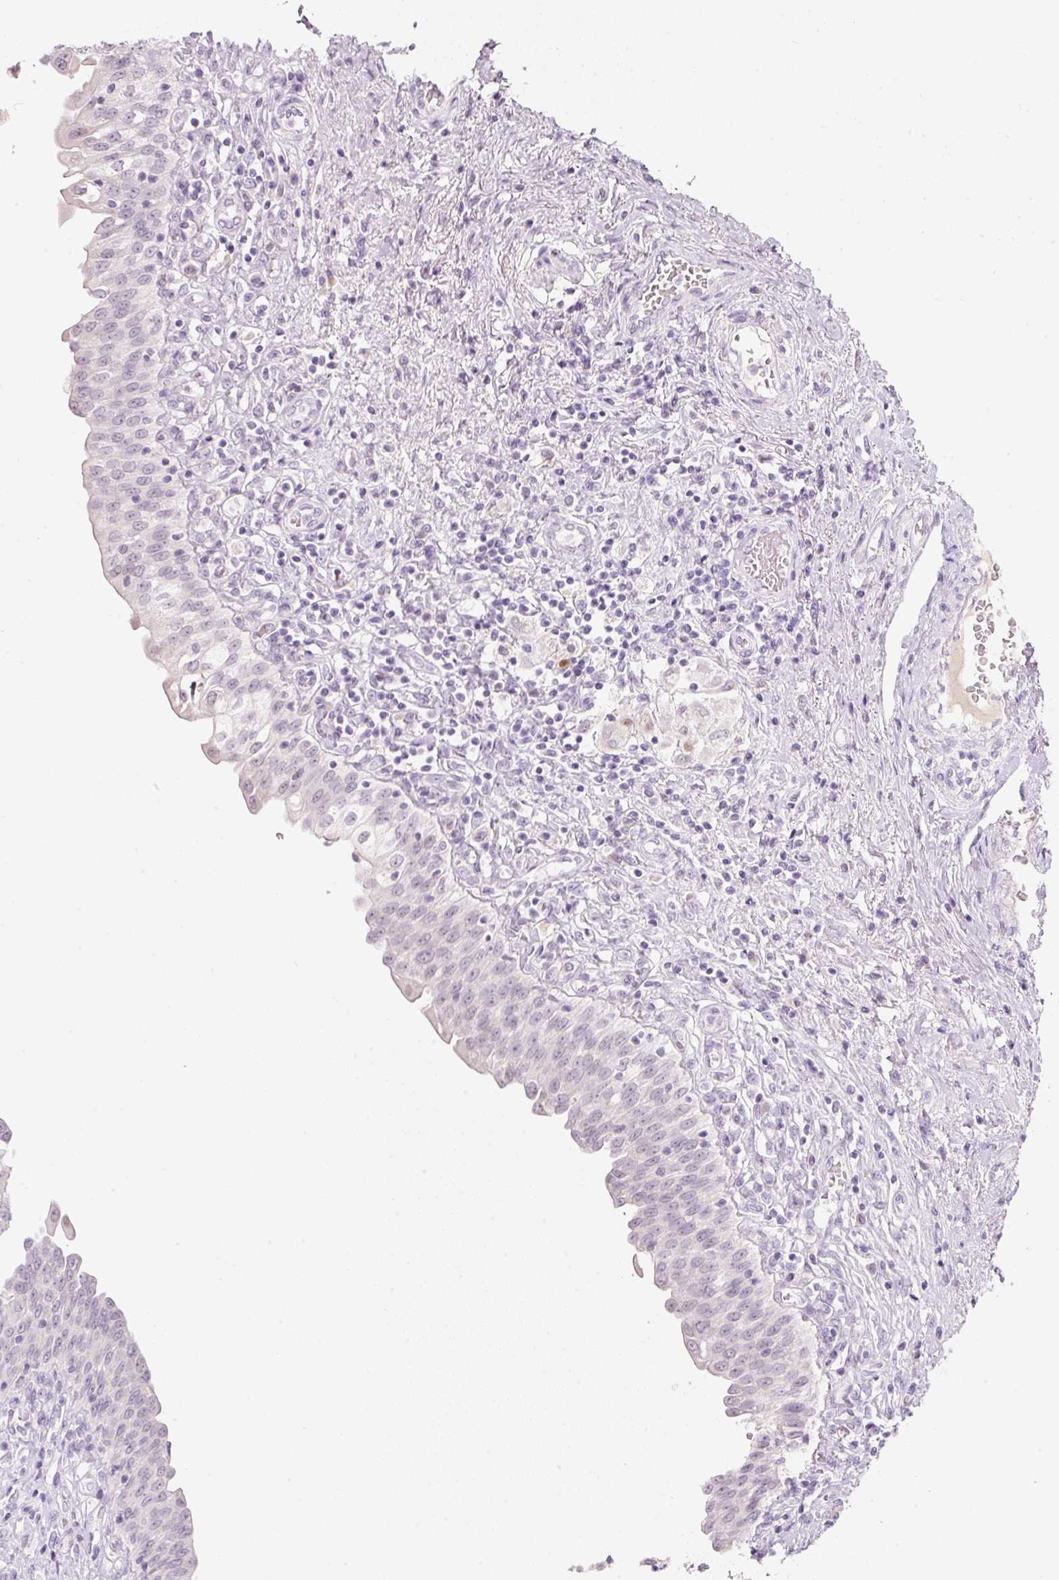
{"staining": {"intensity": "negative", "quantity": "none", "location": "none"}, "tissue": "urinary bladder", "cell_type": "Urothelial cells", "image_type": "normal", "snomed": [{"axis": "morphology", "description": "Normal tissue, NOS"}, {"axis": "topography", "description": "Urinary bladder"}], "caption": "Immunohistochemical staining of normal urinary bladder reveals no significant staining in urothelial cells.", "gene": "ENSG00000206549", "patient": {"sex": "male", "age": 71}}